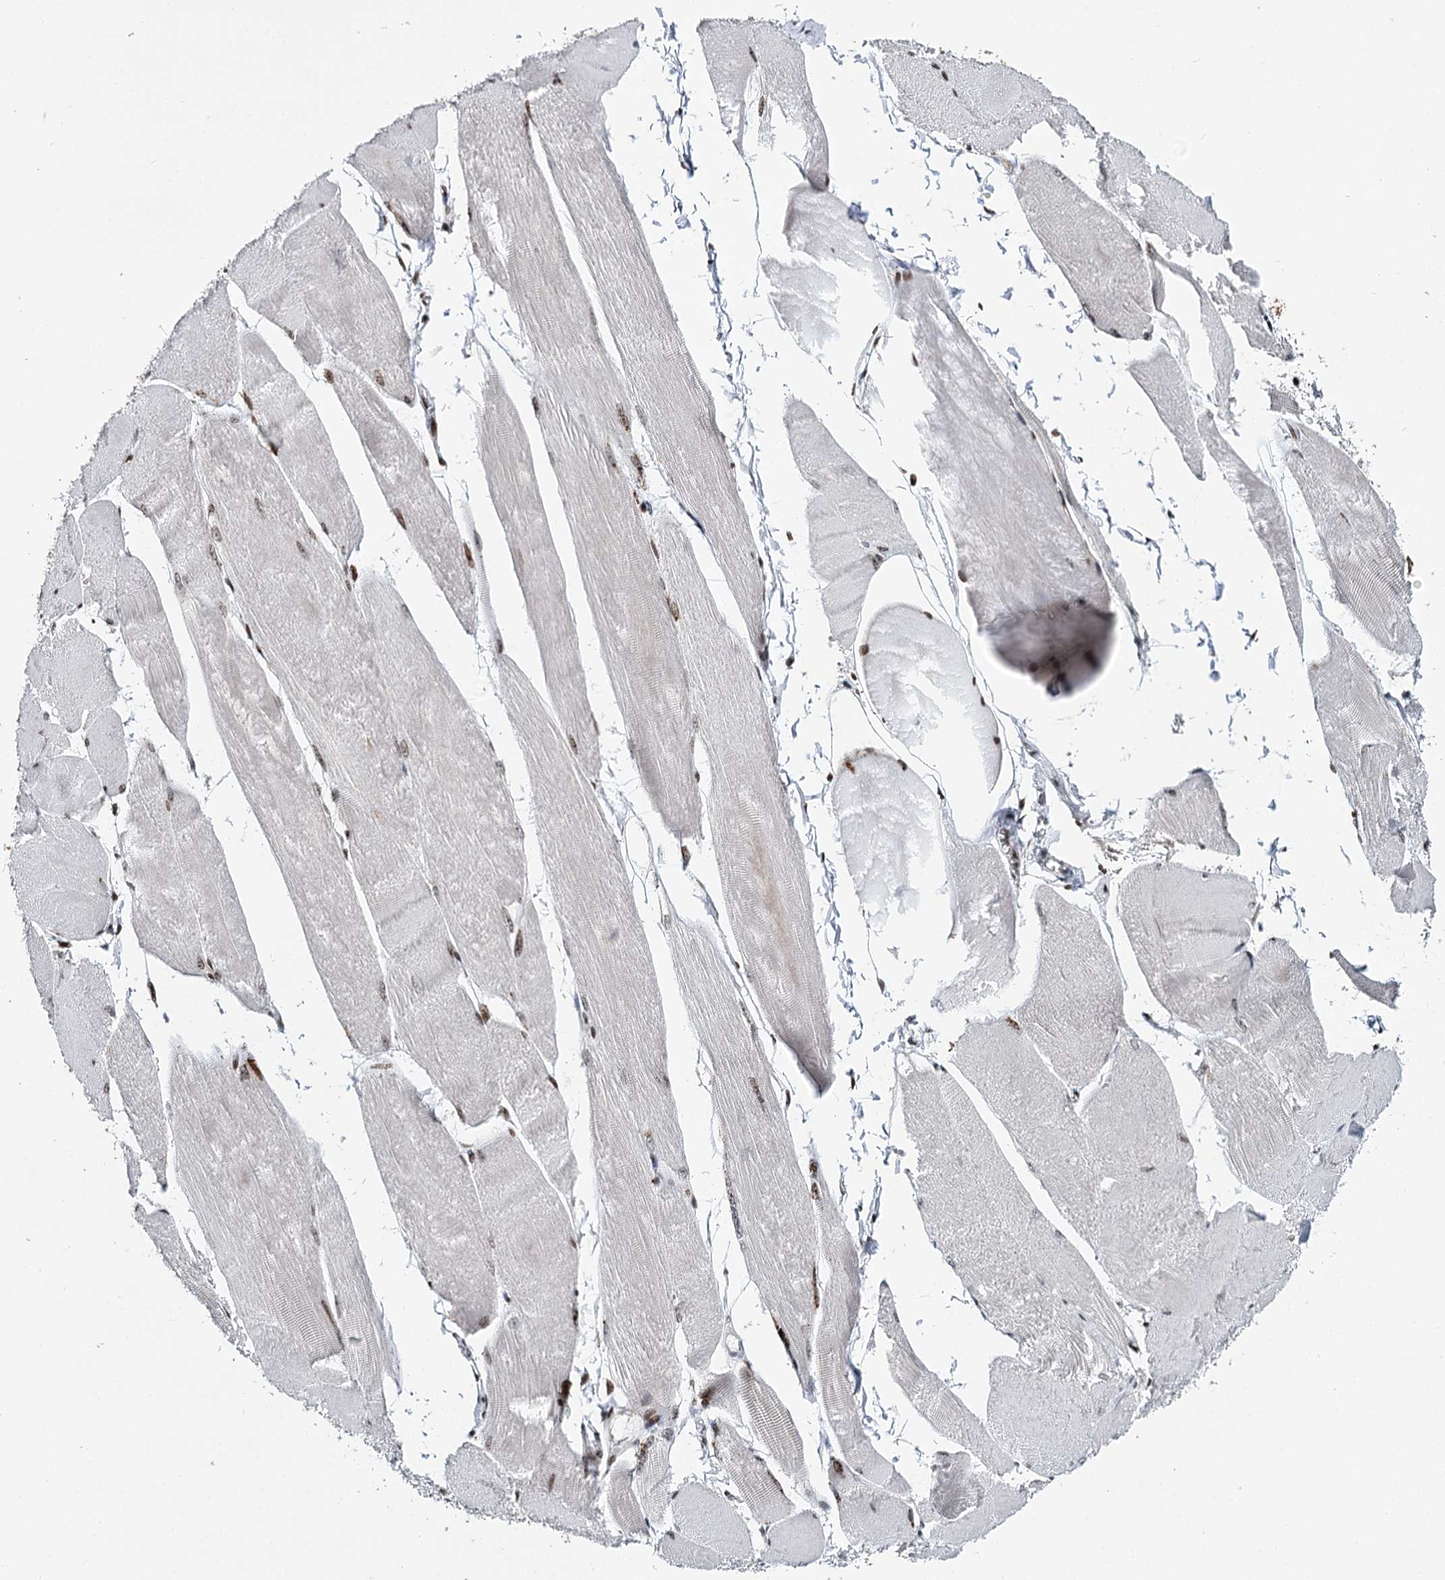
{"staining": {"intensity": "moderate", "quantity": "25%-75%", "location": "nuclear"}, "tissue": "skeletal muscle", "cell_type": "Myocytes", "image_type": "normal", "snomed": [{"axis": "morphology", "description": "Normal tissue, NOS"}, {"axis": "morphology", "description": "Basal cell carcinoma"}, {"axis": "topography", "description": "Skeletal muscle"}], "caption": "About 25%-75% of myocytes in normal skeletal muscle exhibit moderate nuclear protein positivity as visualized by brown immunohistochemical staining.", "gene": "ITFG2", "patient": {"sex": "female", "age": 64}}